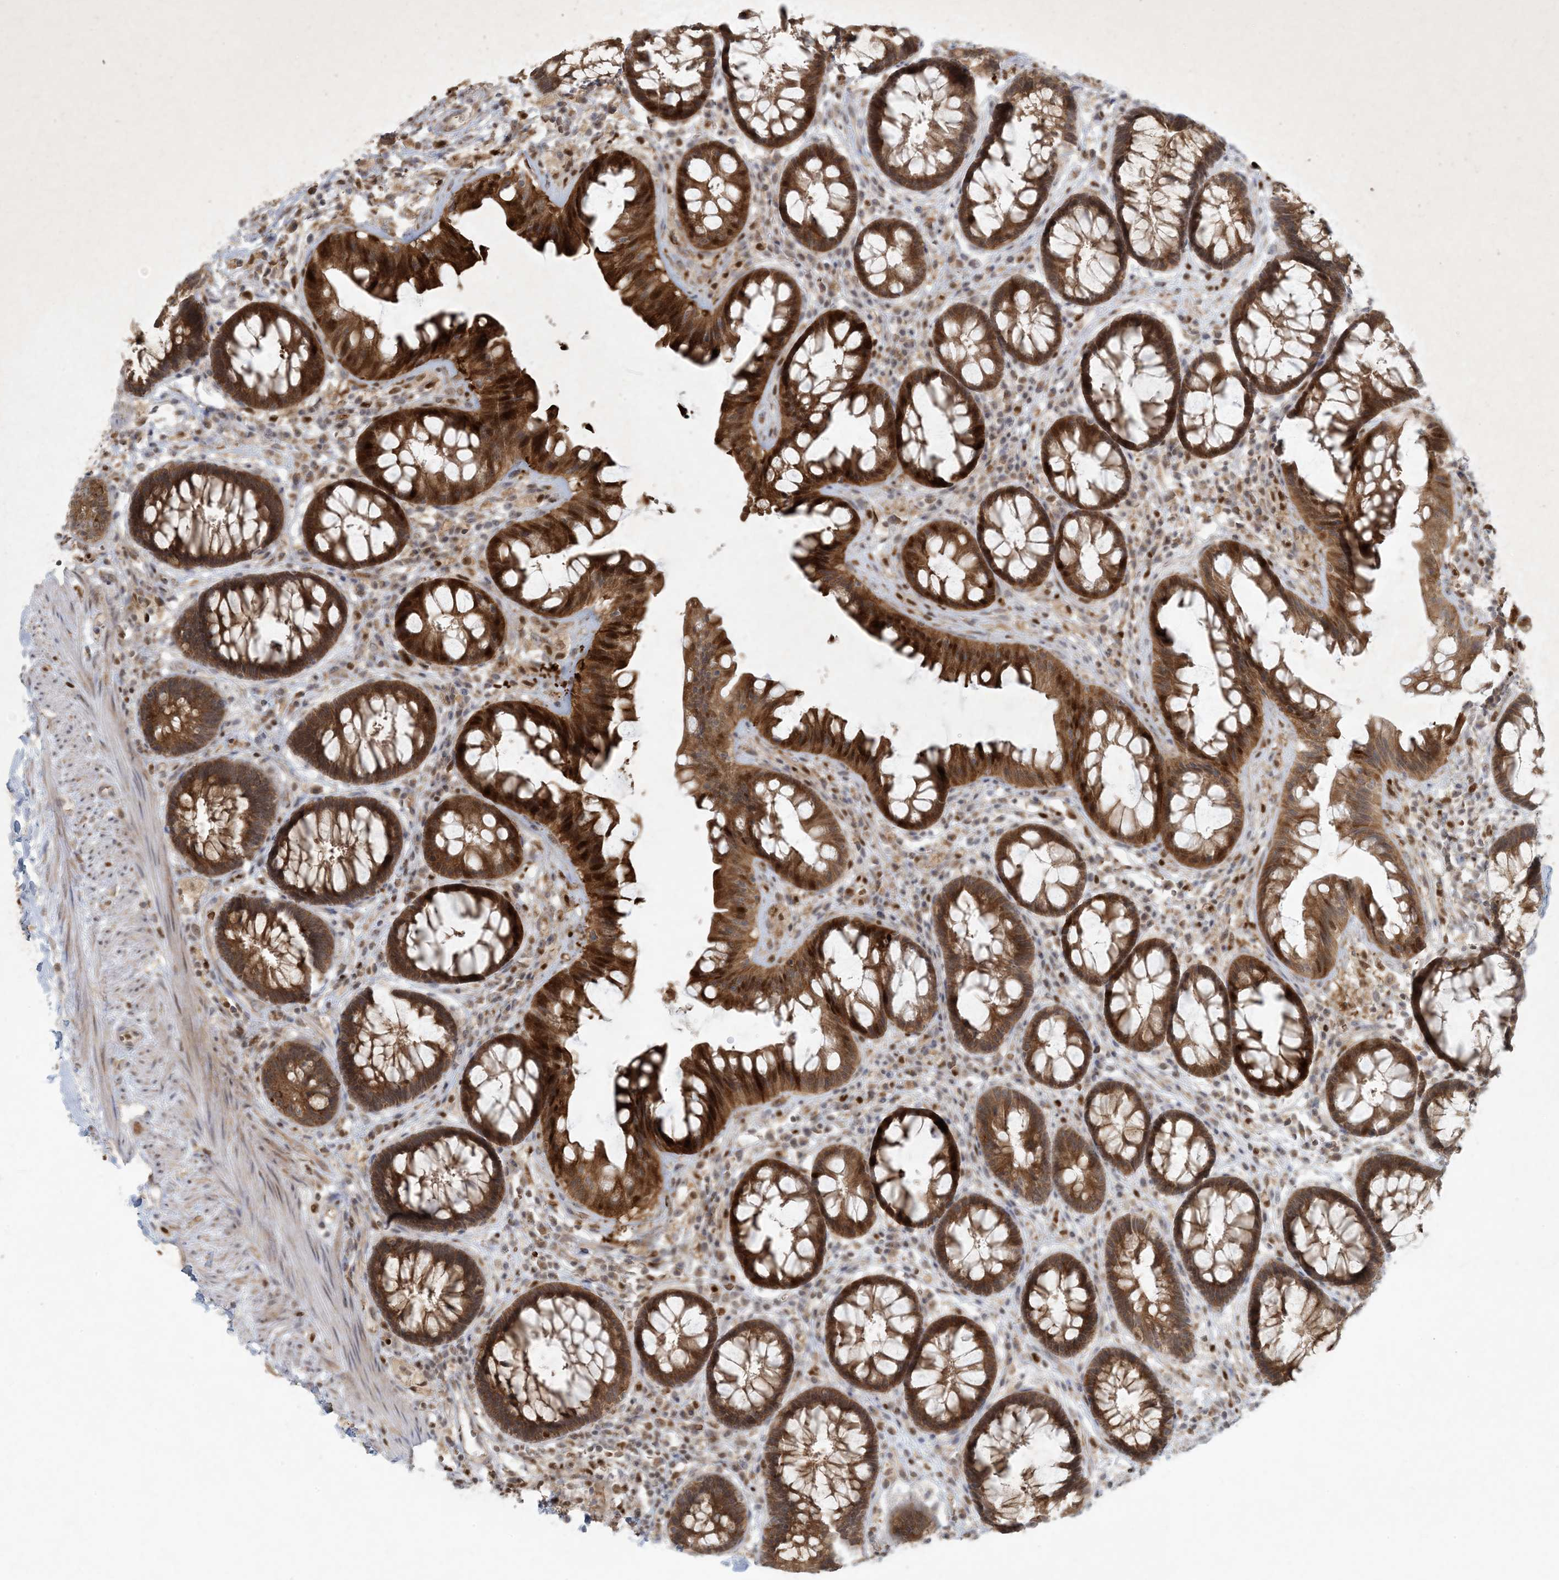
{"staining": {"intensity": "moderate", "quantity": ">75%", "location": "cytoplasmic/membranous,nuclear"}, "tissue": "rectum", "cell_type": "Glandular cells", "image_type": "normal", "snomed": [{"axis": "morphology", "description": "Normal tissue, NOS"}, {"axis": "topography", "description": "Rectum"}], "caption": "About >75% of glandular cells in benign rectum show moderate cytoplasmic/membranous,nuclear protein staining as visualized by brown immunohistochemical staining.", "gene": "CTDNEP1", "patient": {"sex": "female", "age": 46}}